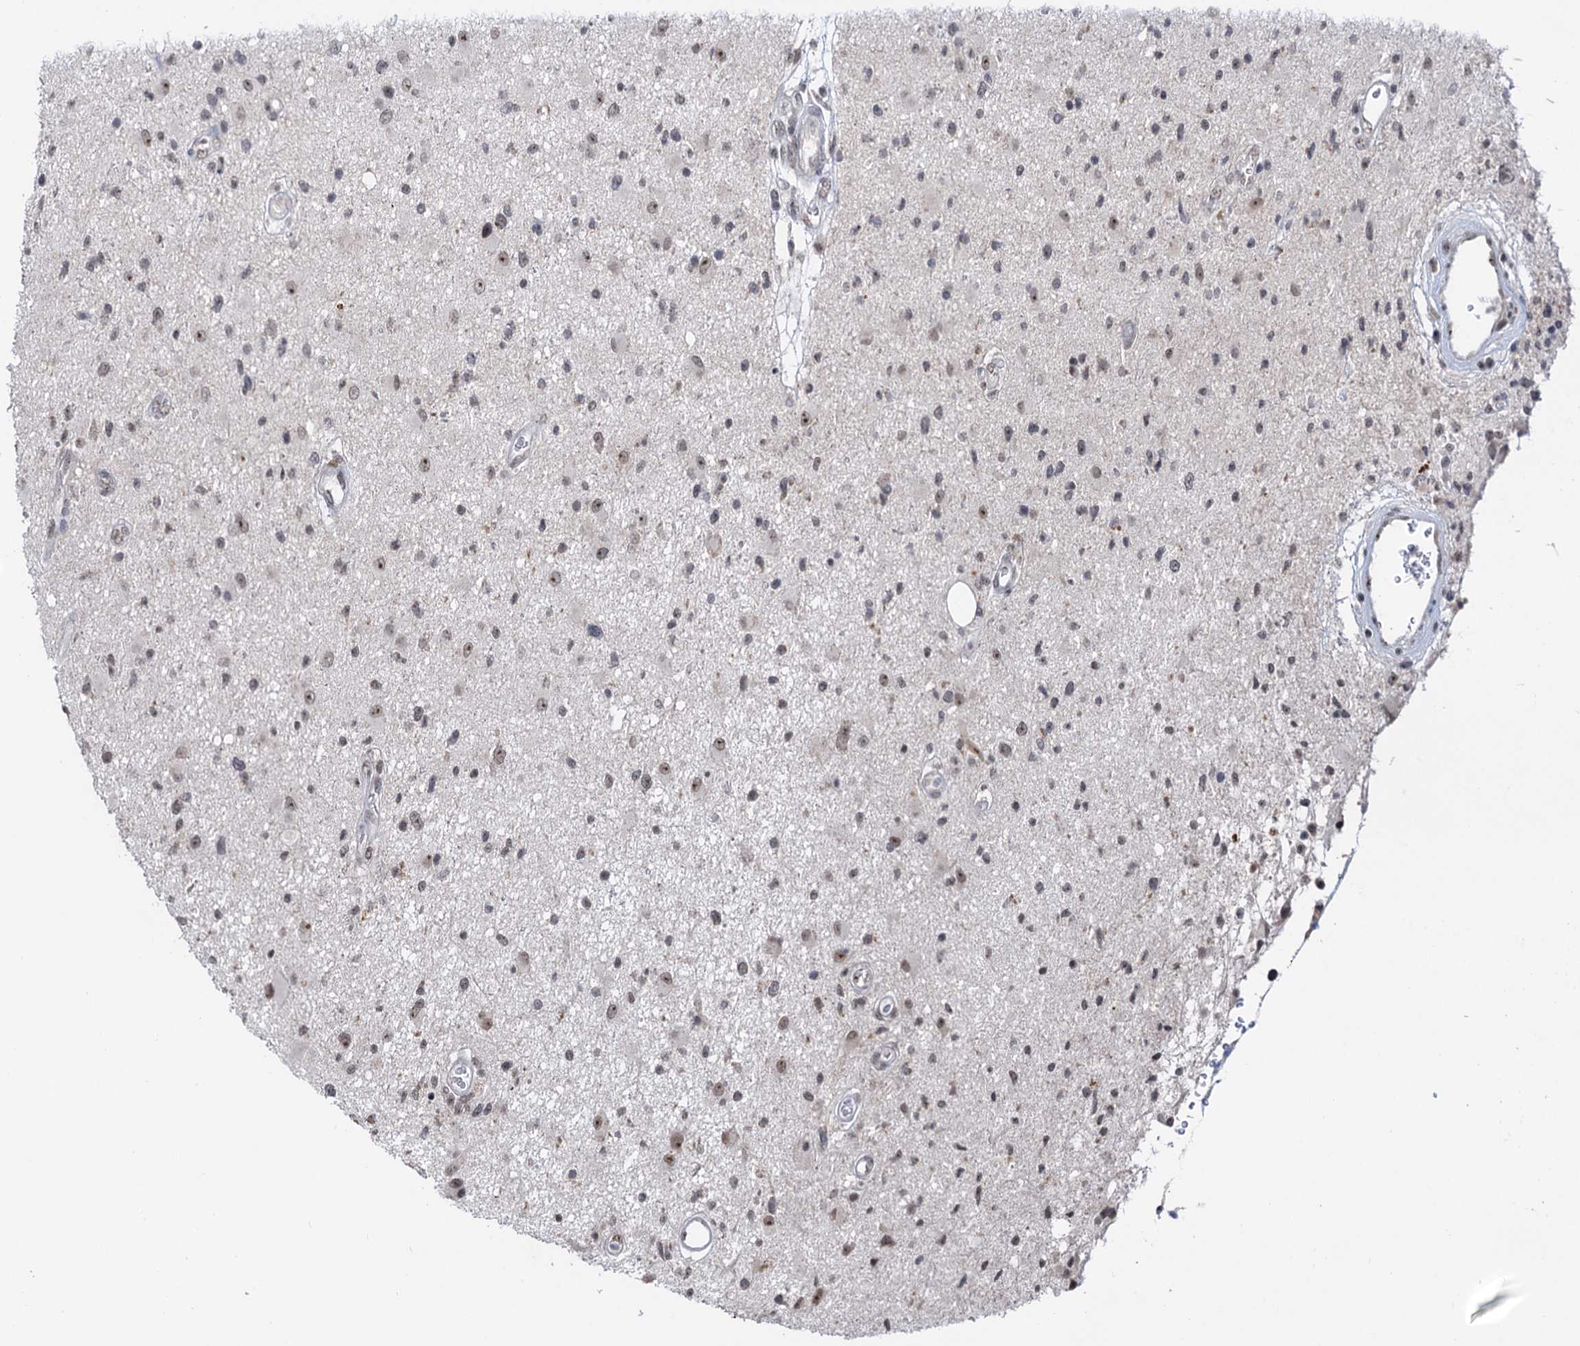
{"staining": {"intensity": "weak", "quantity": "<25%", "location": "nuclear"}, "tissue": "glioma", "cell_type": "Tumor cells", "image_type": "cancer", "snomed": [{"axis": "morphology", "description": "Glioma, malignant, High grade"}, {"axis": "topography", "description": "Brain"}], "caption": "An image of human glioma is negative for staining in tumor cells. The staining is performed using DAB (3,3'-diaminobenzidine) brown chromogen with nuclei counter-stained in using hematoxylin.", "gene": "NAT10", "patient": {"sex": "male", "age": 33}}